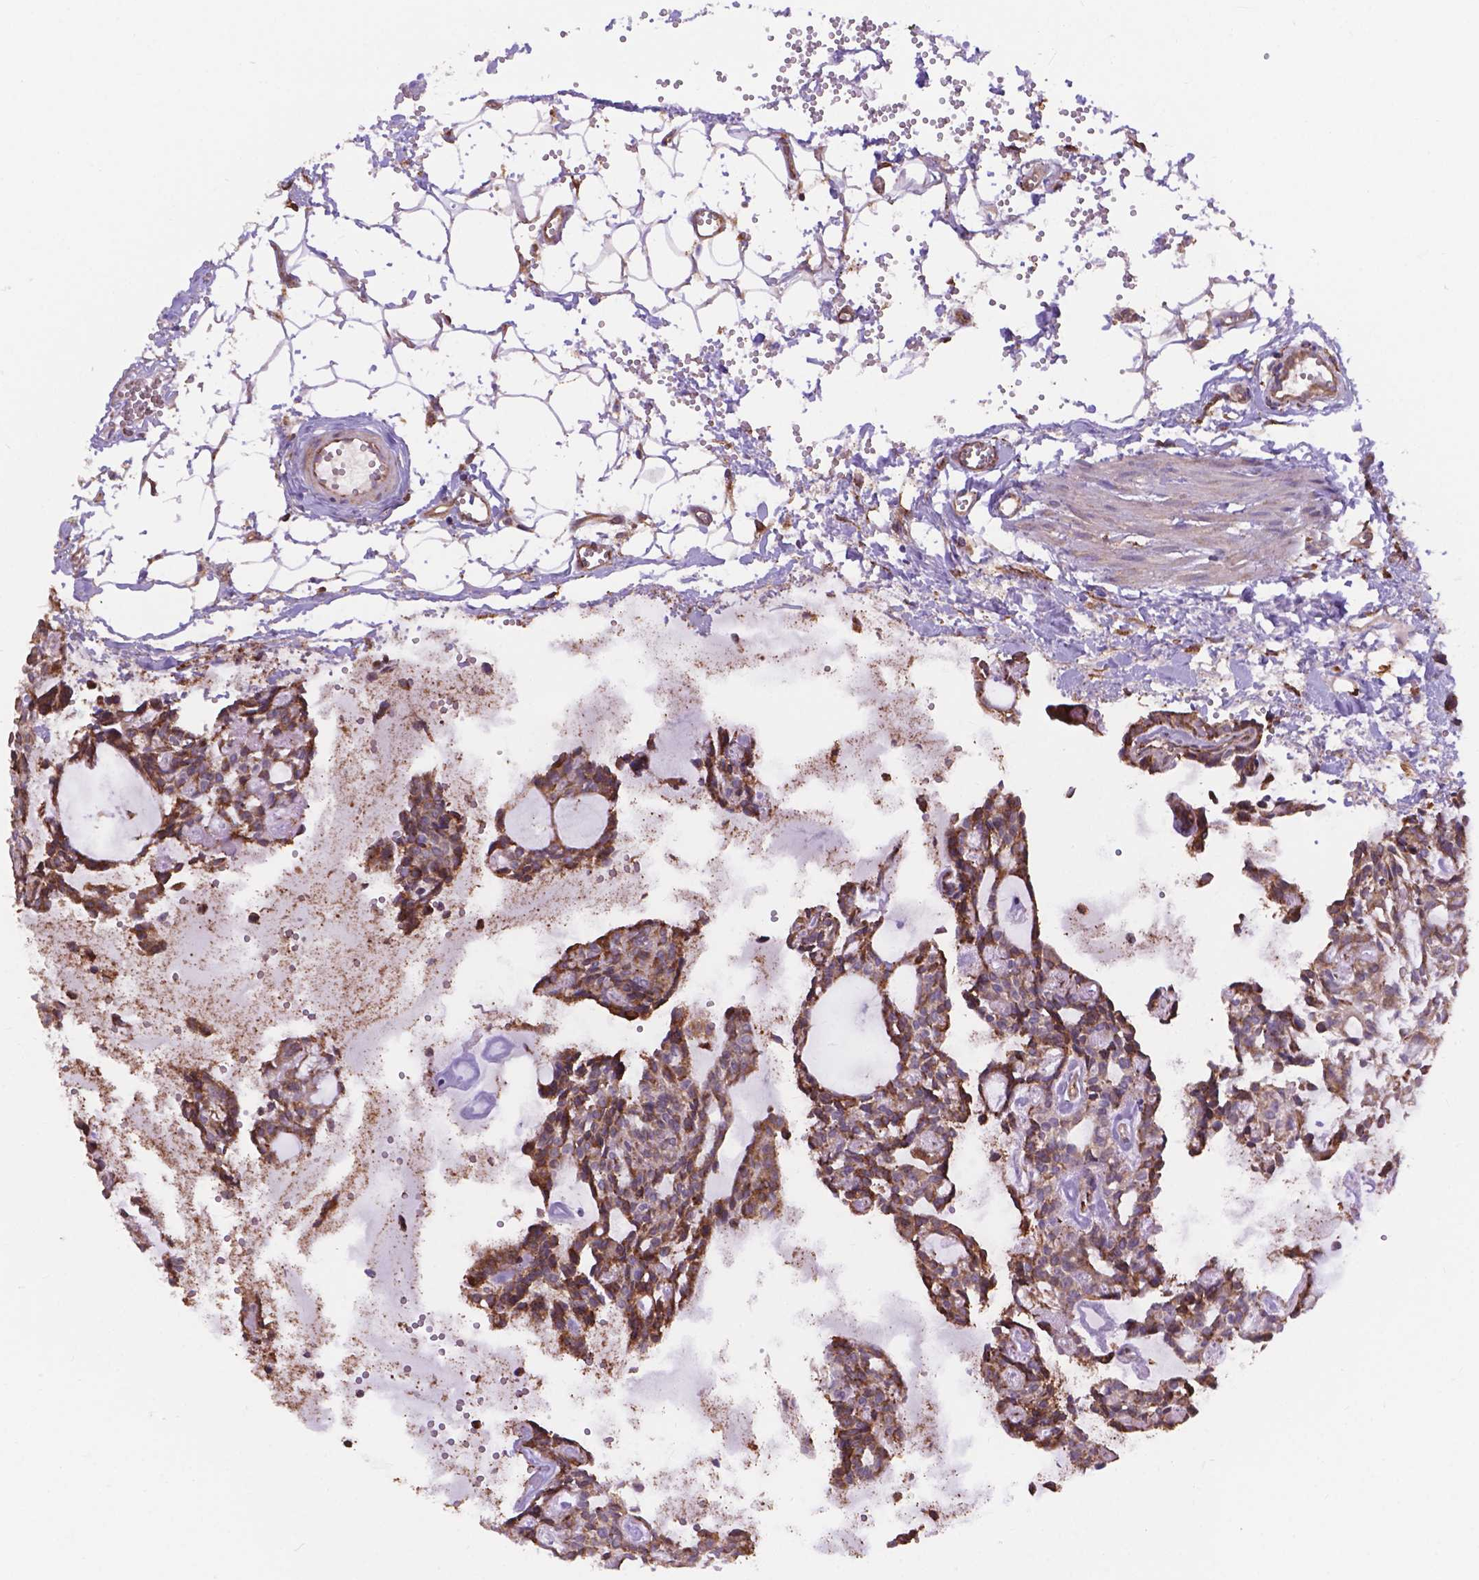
{"staining": {"intensity": "moderate", "quantity": "25%-75%", "location": "cytoplasmic/membranous"}, "tissue": "head and neck cancer", "cell_type": "Tumor cells", "image_type": "cancer", "snomed": [{"axis": "morphology", "description": "Adenocarcinoma, NOS"}, {"axis": "topography", "description": "Head-Neck"}], "caption": "Immunohistochemical staining of head and neck cancer (adenocarcinoma) shows medium levels of moderate cytoplasmic/membranous staining in about 25%-75% of tumor cells. Nuclei are stained in blue.", "gene": "IPO11", "patient": {"sex": "female", "age": 62}}